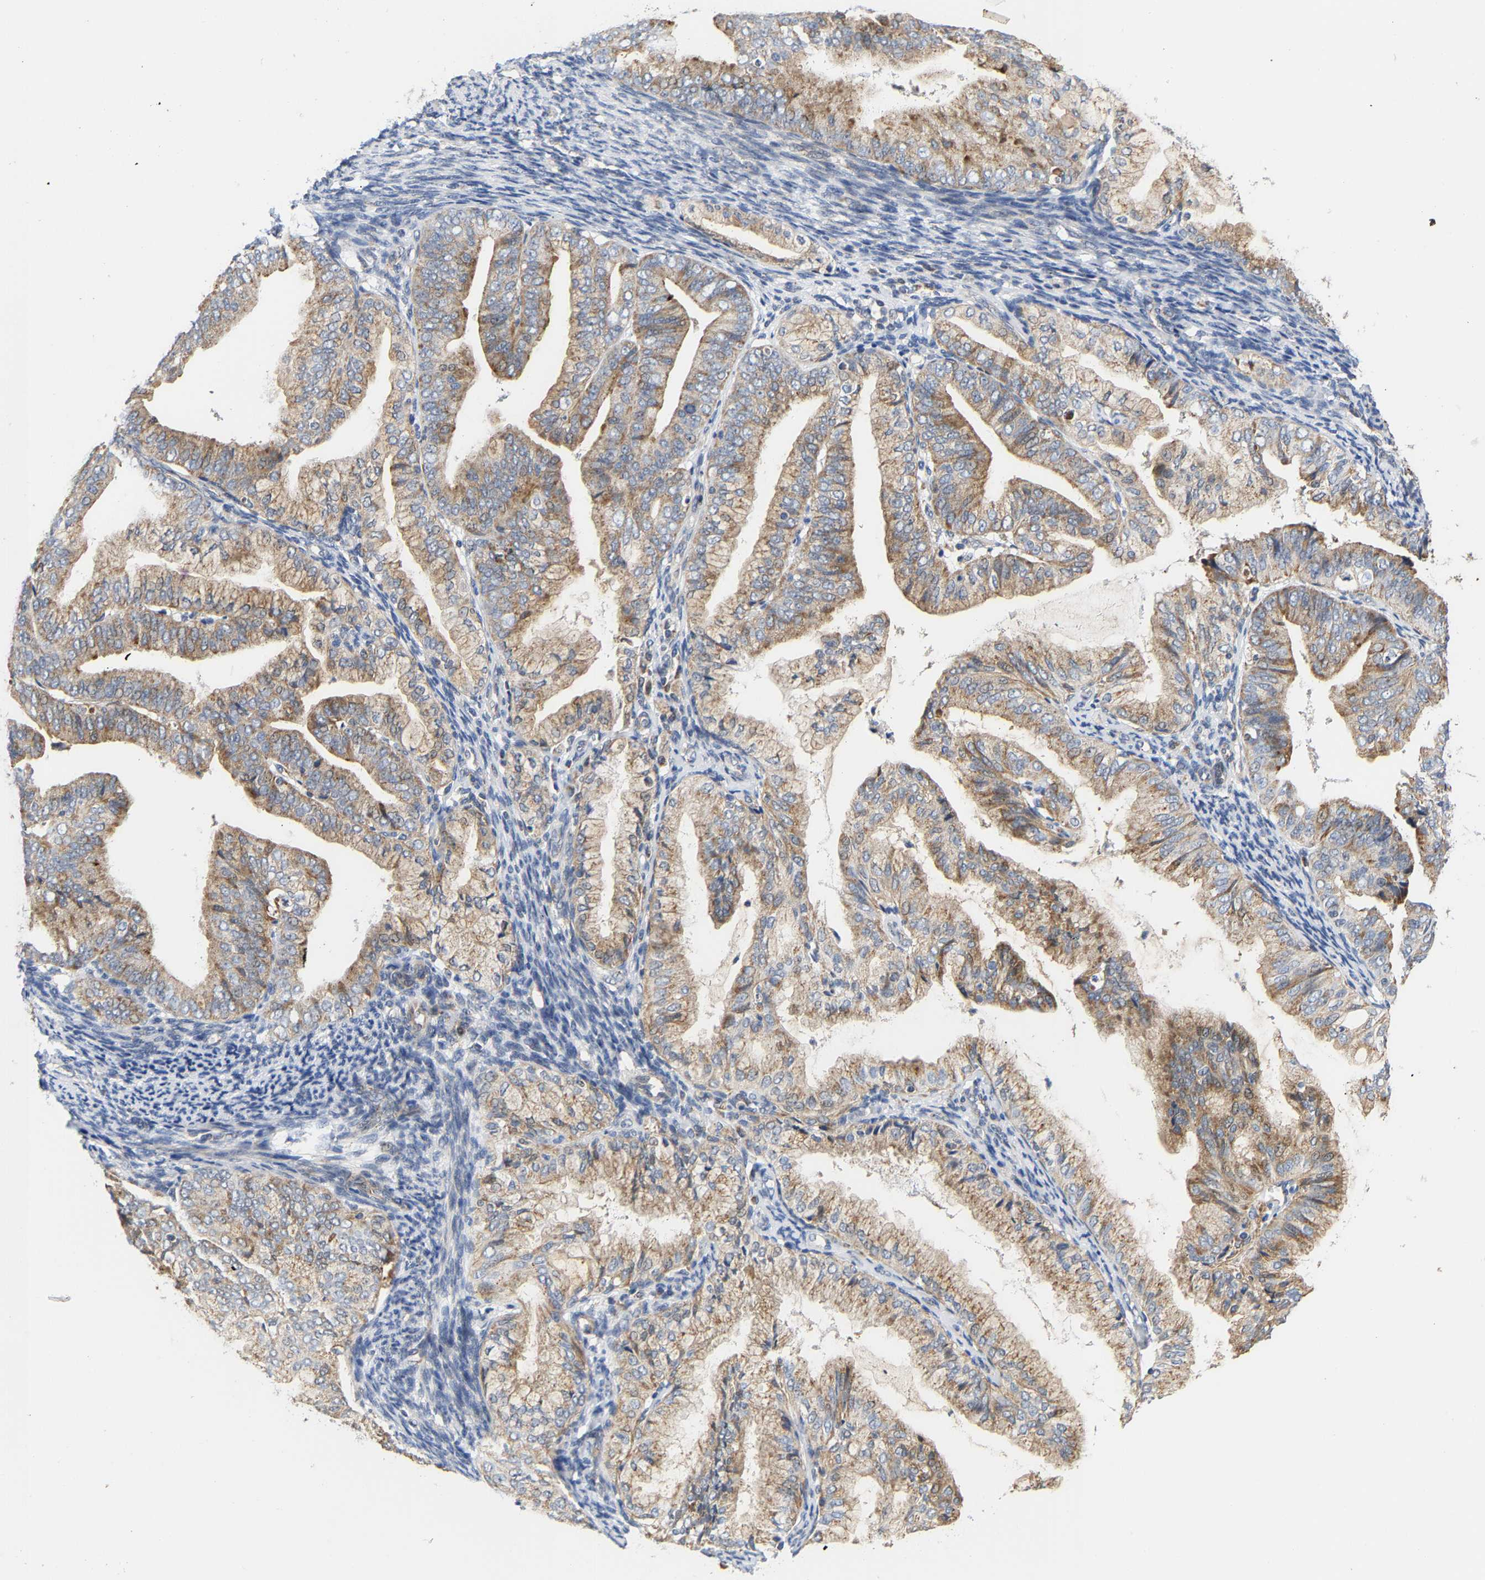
{"staining": {"intensity": "moderate", "quantity": ">75%", "location": "cytoplasmic/membranous"}, "tissue": "endometrial cancer", "cell_type": "Tumor cells", "image_type": "cancer", "snomed": [{"axis": "morphology", "description": "Adenocarcinoma, NOS"}, {"axis": "topography", "description": "Endometrium"}], "caption": "Moderate cytoplasmic/membranous expression for a protein is identified in about >75% of tumor cells of endometrial adenocarcinoma using IHC.", "gene": "PCNT", "patient": {"sex": "female", "age": 63}}